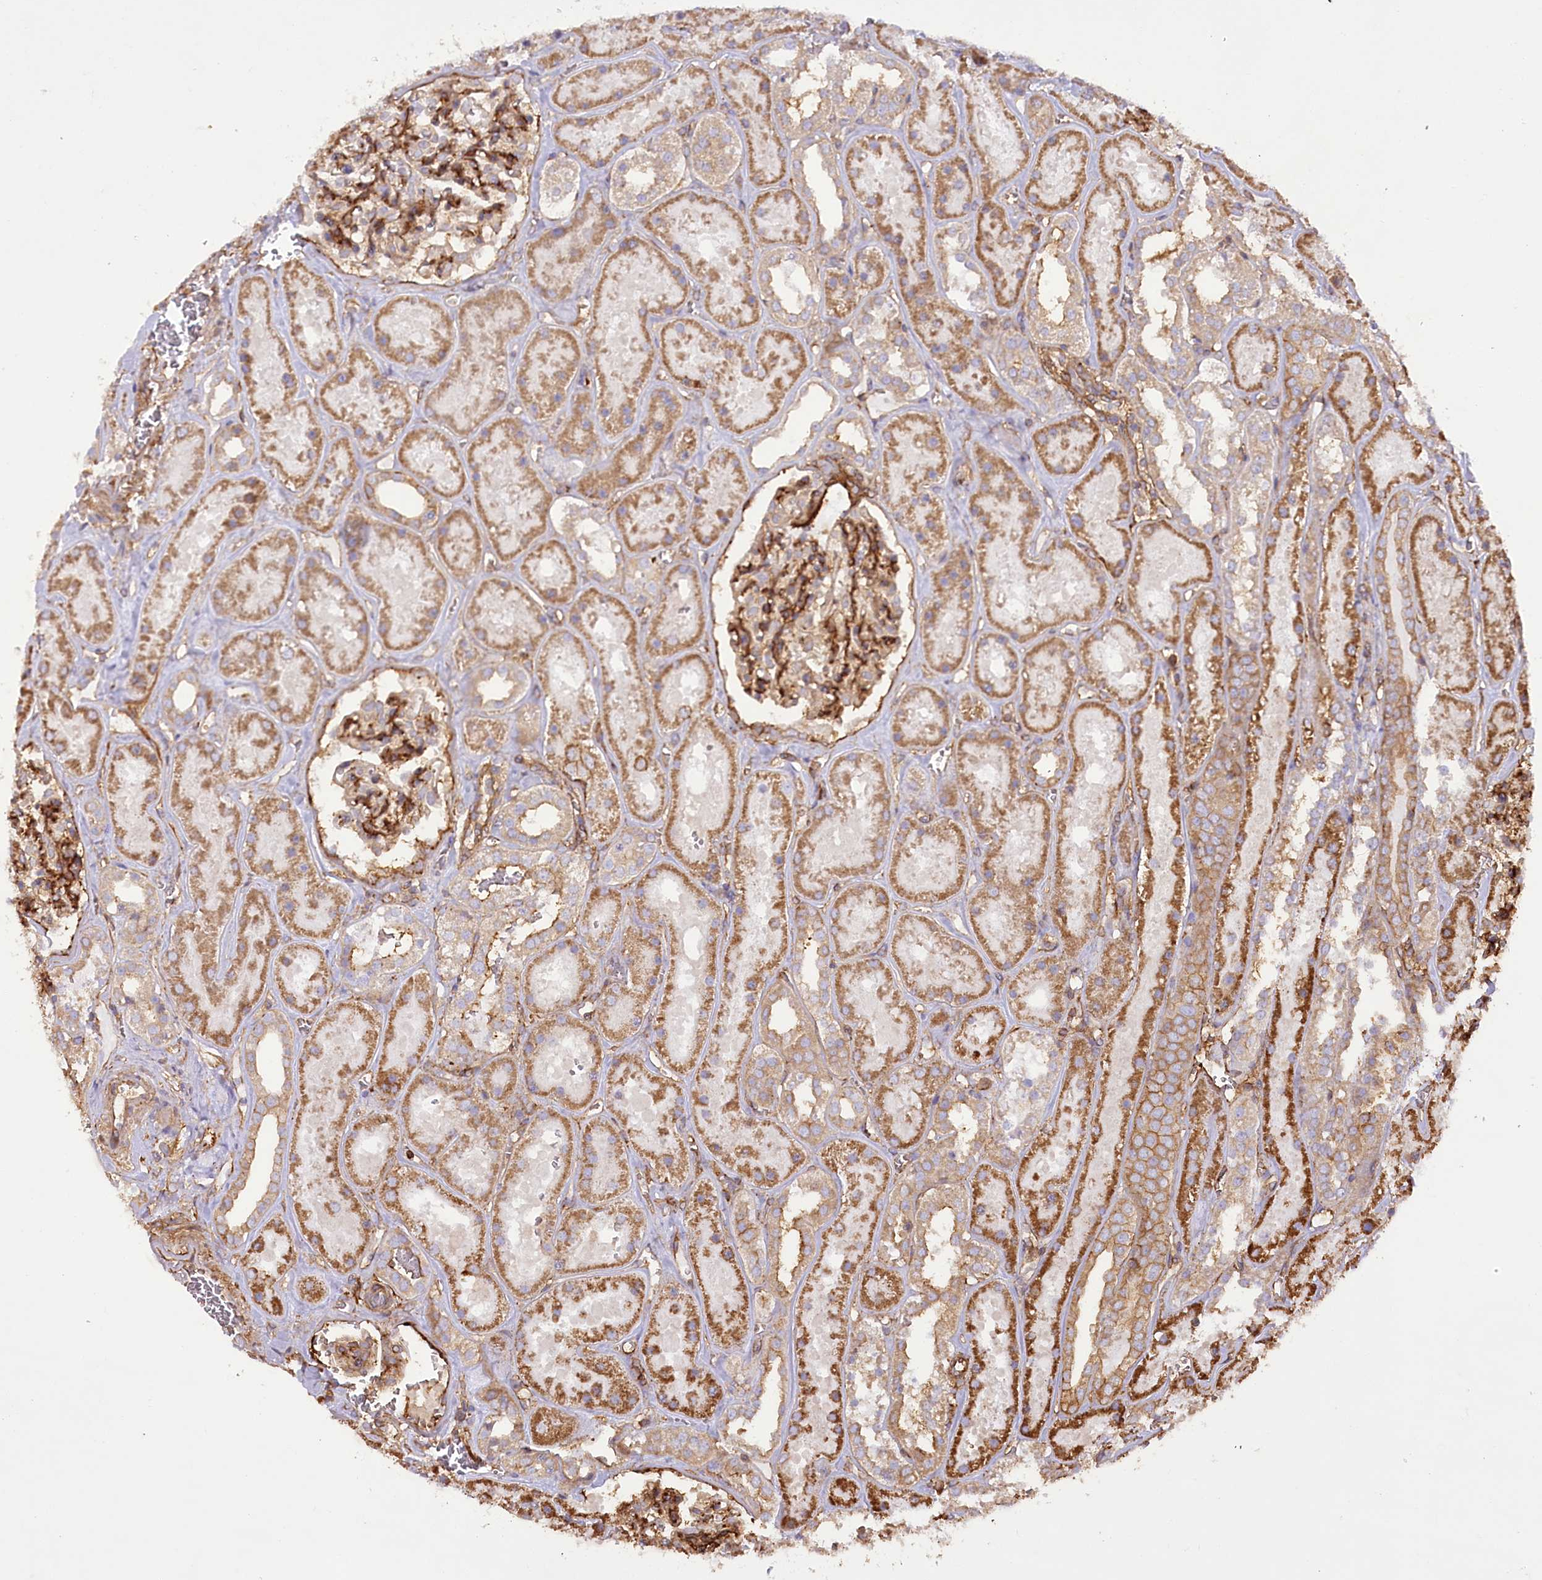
{"staining": {"intensity": "negative", "quantity": "none", "location": "none"}, "tissue": "kidney", "cell_type": "Cells in glomeruli", "image_type": "normal", "snomed": [{"axis": "morphology", "description": "Normal tissue, NOS"}, {"axis": "topography", "description": "Kidney"}], "caption": "Immunohistochemical staining of benign human kidney shows no significant expression in cells in glomeruli. Brightfield microscopy of immunohistochemistry (IHC) stained with DAB (brown) and hematoxylin (blue), captured at high magnification.", "gene": "SYNPO2", "patient": {"sex": "female", "age": 41}}